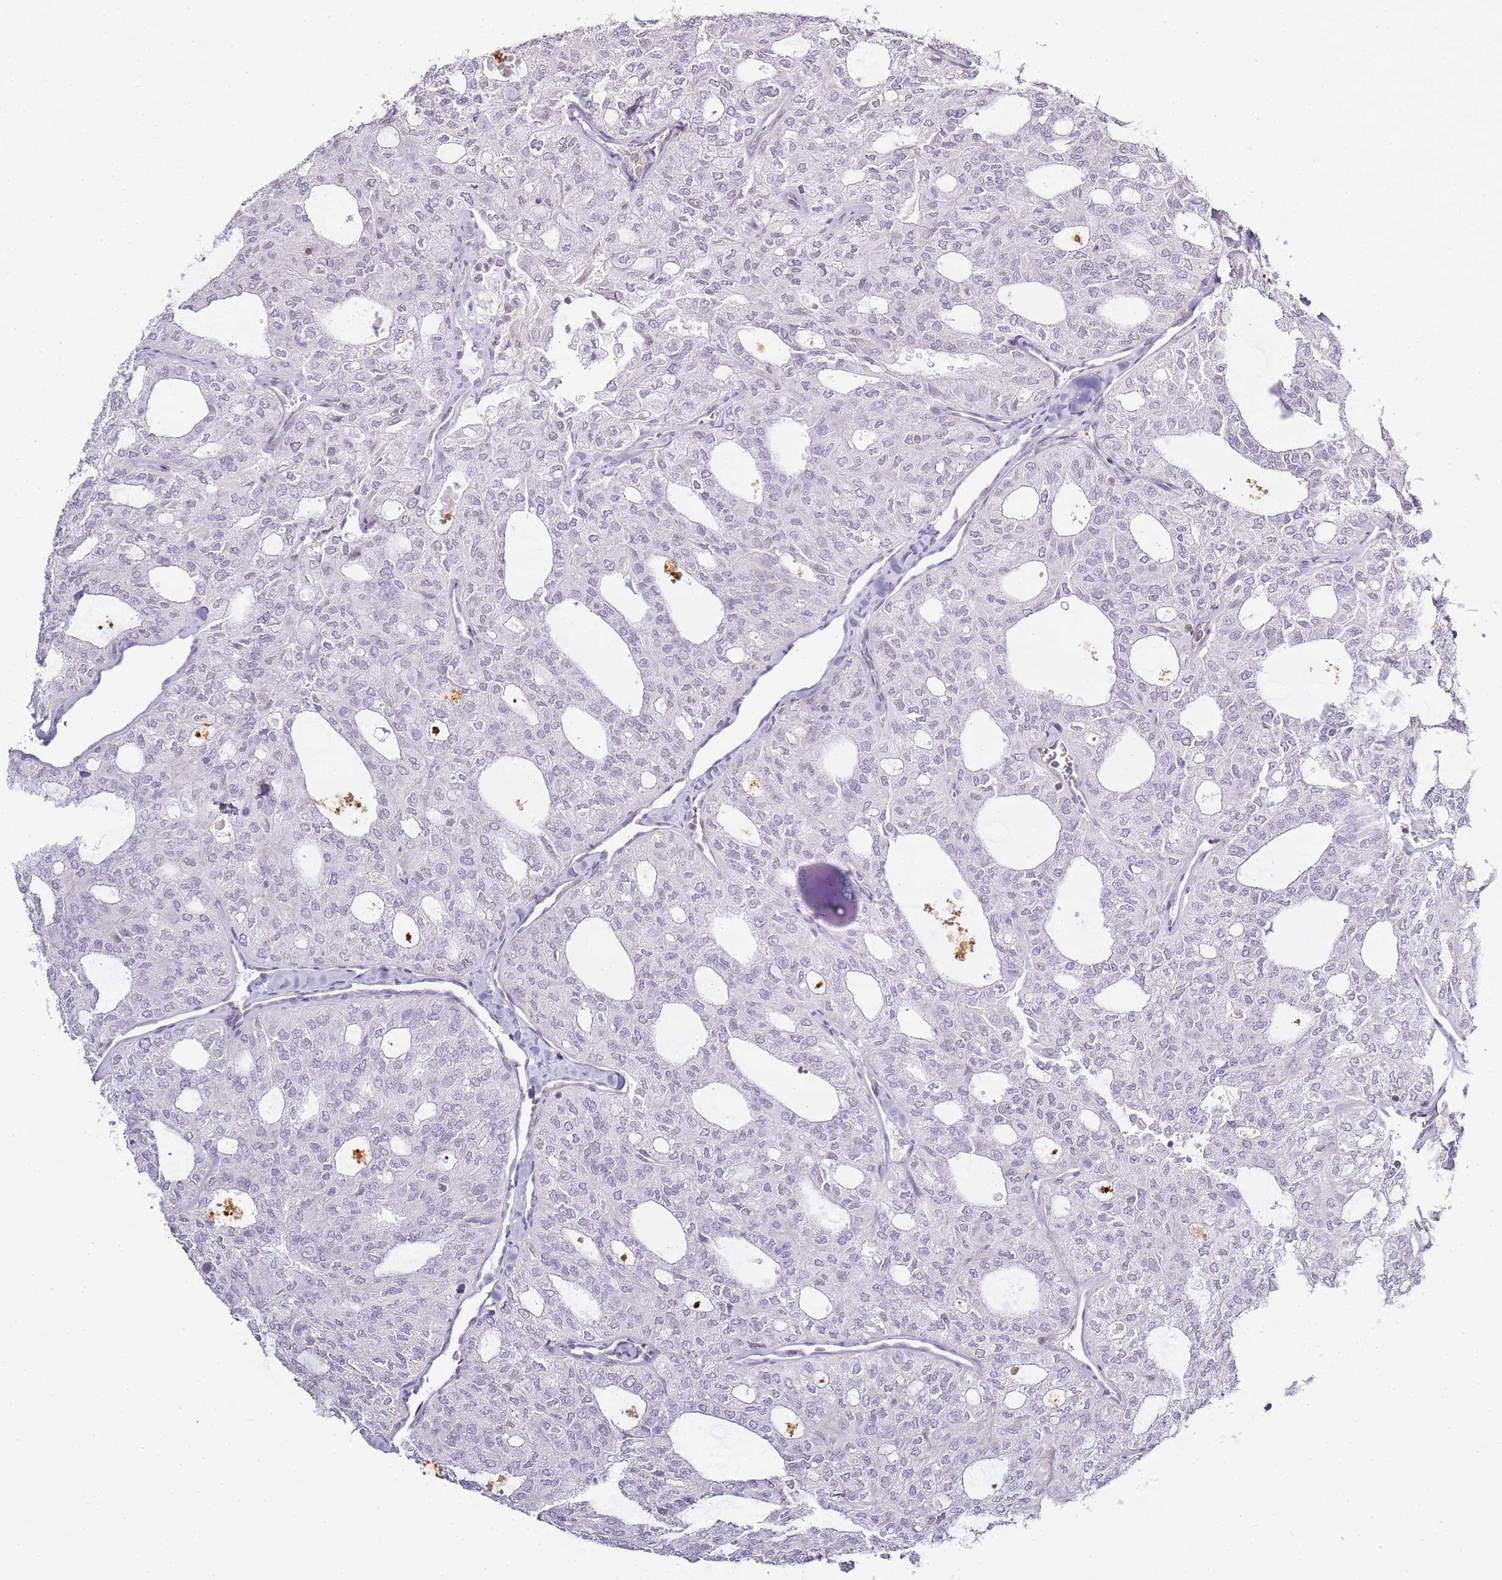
{"staining": {"intensity": "negative", "quantity": "none", "location": "none"}, "tissue": "thyroid cancer", "cell_type": "Tumor cells", "image_type": "cancer", "snomed": [{"axis": "morphology", "description": "Follicular adenoma carcinoma, NOS"}, {"axis": "topography", "description": "Thyroid gland"}], "caption": "Immunohistochemistry image of neoplastic tissue: human follicular adenoma carcinoma (thyroid) stained with DAB (3,3'-diaminobenzidine) demonstrates no significant protein staining in tumor cells.", "gene": "JAKMIP1", "patient": {"sex": "male", "age": 75}}